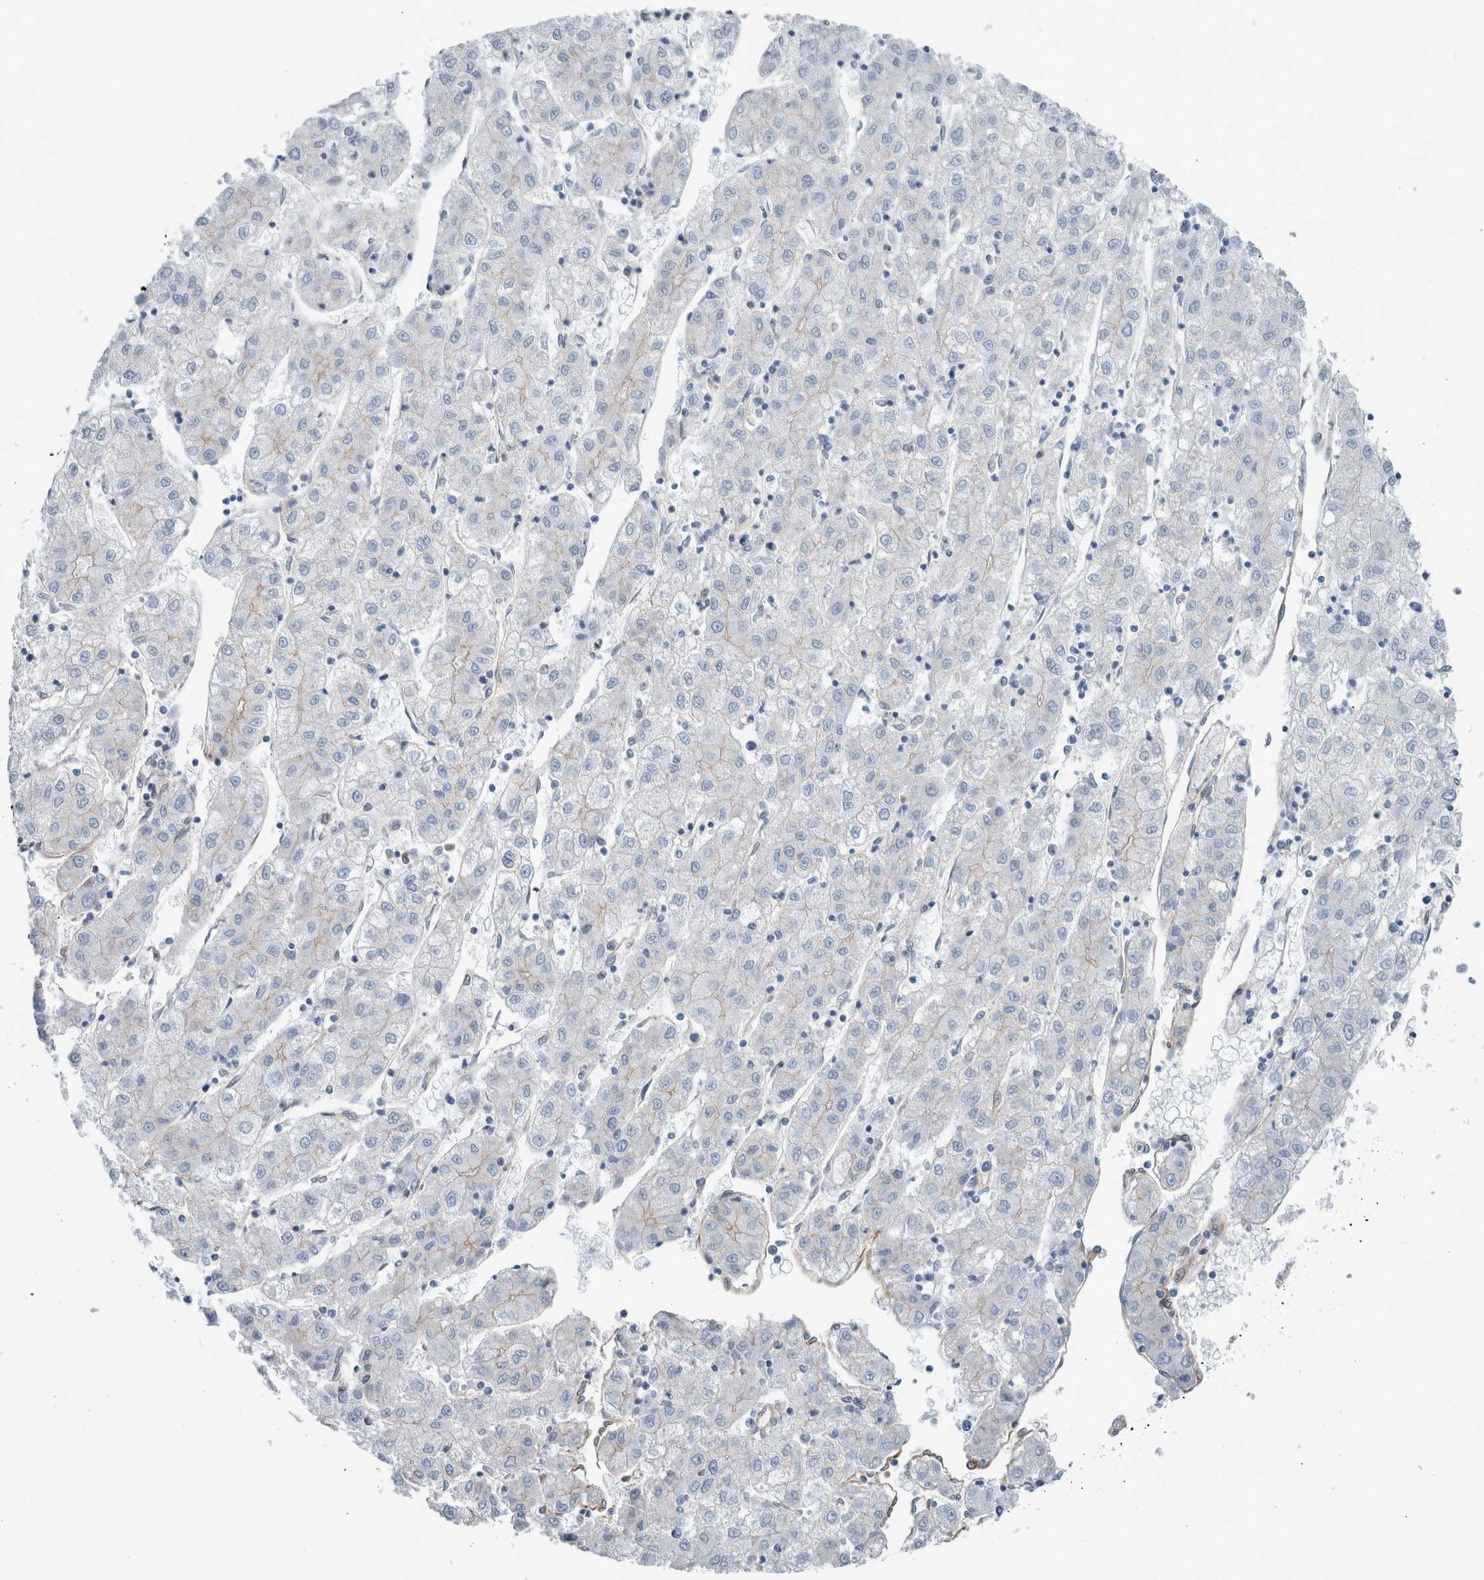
{"staining": {"intensity": "negative", "quantity": "none", "location": "none"}, "tissue": "liver cancer", "cell_type": "Tumor cells", "image_type": "cancer", "snomed": [{"axis": "morphology", "description": "Carcinoma, Hepatocellular, NOS"}, {"axis": "topography", "description": "Liver"}], "caption": "High power microscopy photomicrograph of an IHC micrograph of liver cancer, revealing no significant positivity in tumor cells. (Immunohistochemistry (ihc), brightfield microscopy, high magnification).", "gene": "PLEC", "patient": {"sex": "male", "age": 72}}